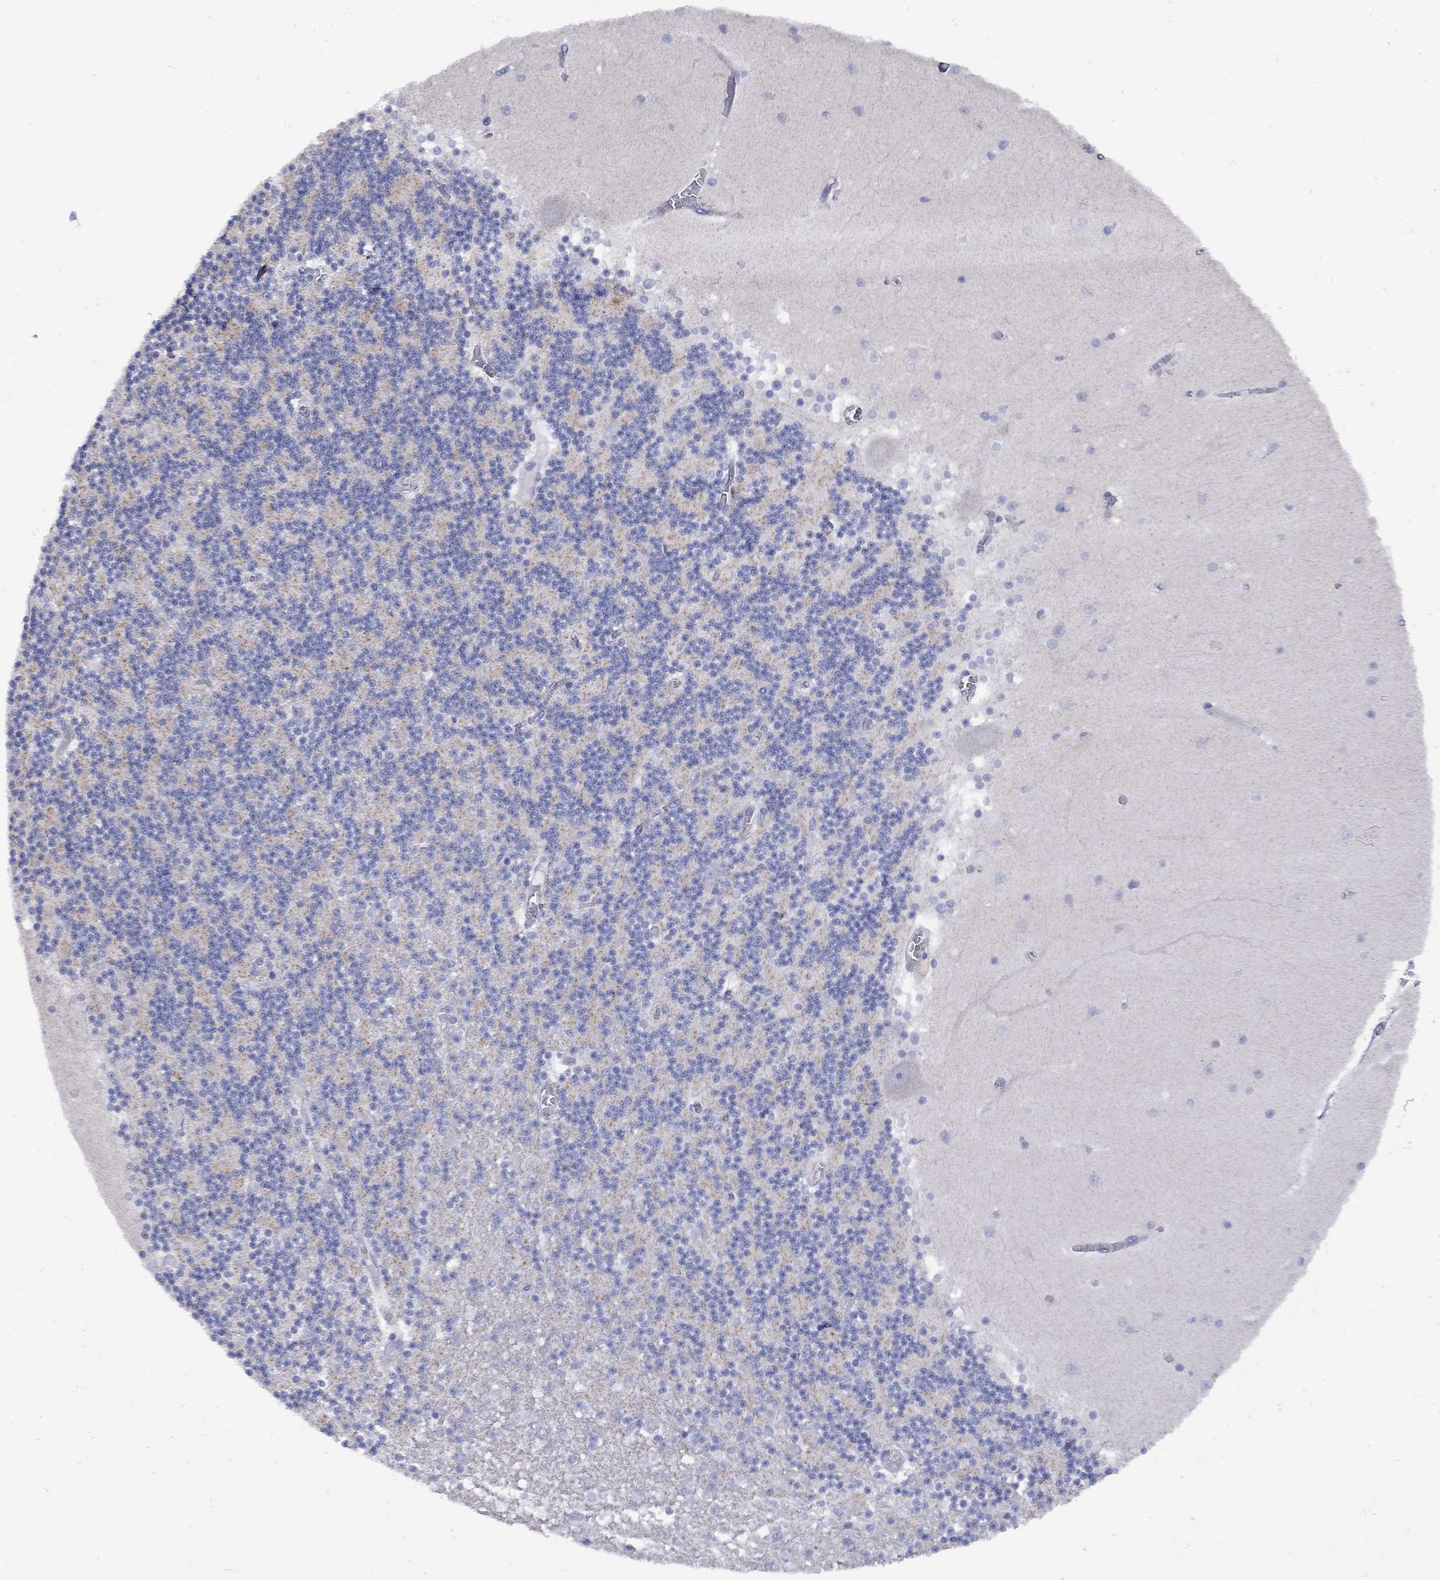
{"staining": {"intensity": "negative", "quantity": "none", "location": "none"}, "tissue": "cerebellum", "cell_type": "Cells in granular layer", "image_type": "normal", "snomed": [{"axis": "morphology", "description": "Normal tissue, NOS"}, {"axis": "topography", "description": "Cerebellum"}], "caption": "This is an IHC micrograph of unremarkable cerebellum. There is no staining in cells in granular layer.", "gene": "SESTD1", "patient": {"sex": "female", "age": 28}}